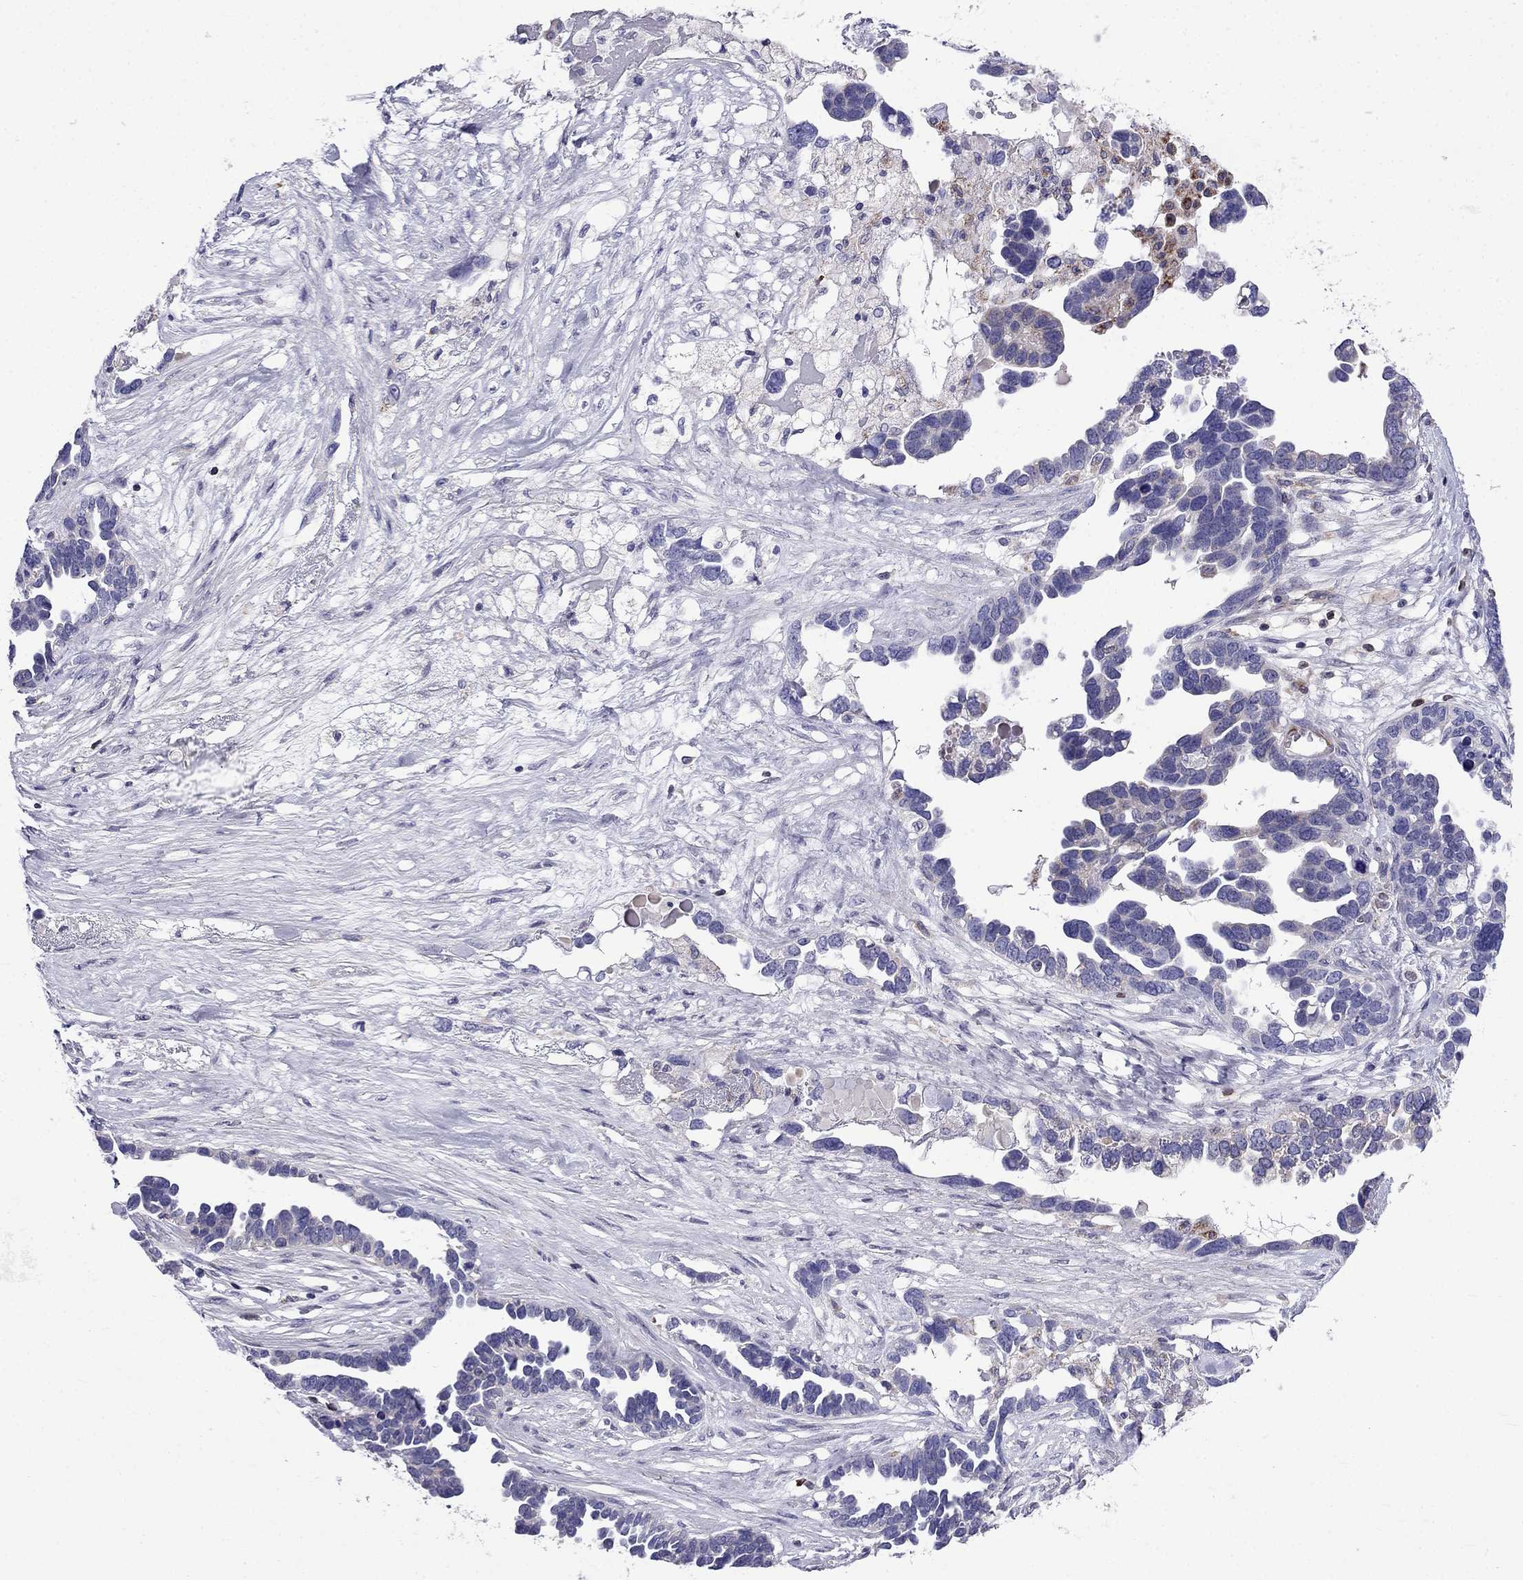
{"staining": {"intensity": "negative", "quantity": "none", "location": "none"}, "tissue": "ovarian cancer", "cell_type": "Tumor cells", "image_type": "cancer", "snomed": [{"axis": "morphology", "description": "Cystadenocarcinoma, serous, NOS"}, {"axis": "topography", "description": "Ovary"}], "caption": "IHC of human ovarian cancer (serous cystadenocarcinoma) shows no expression in tumor cells.", "gene": "GNAL", "patient": {"sex": "female", "age": 54}}